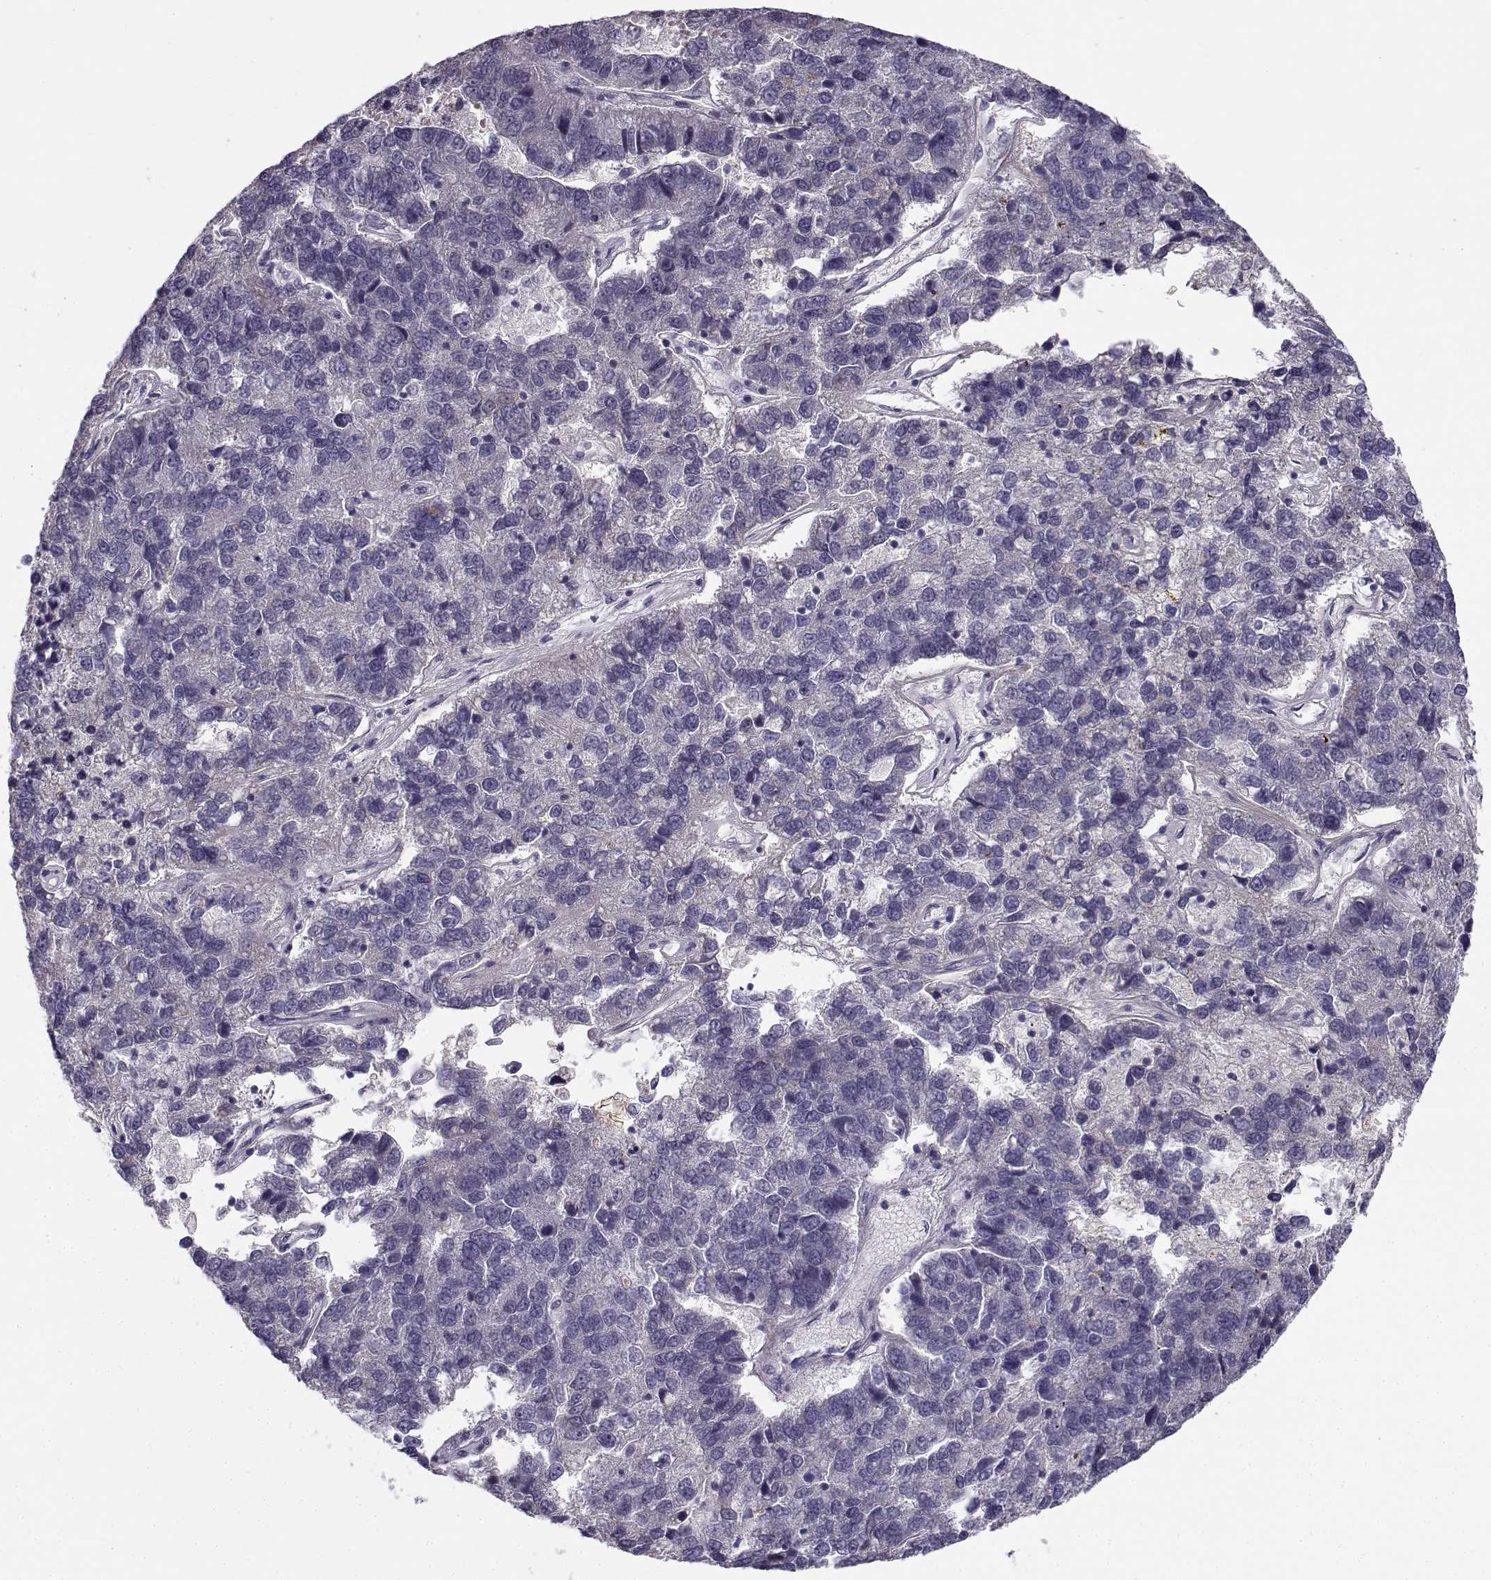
{"staining": {"intensity": "negative", "quantity": "none", "location": "none"}, "tissue": "pancreatic cancer", "cell_type": "Tumor cells", "image_type": "cancer", "snomed": [{"axis": "morphology", "description": "Adenocarcinoma, NOS"}, {"axis": "topography", "description": "Pancreas"}], "caption": "A photomicrograph of pancreatic cancer stained for a protein shows no brown staining in tumor cells.", "gene": "DDX25", "patient": {"sex": "female", "age": 61}}